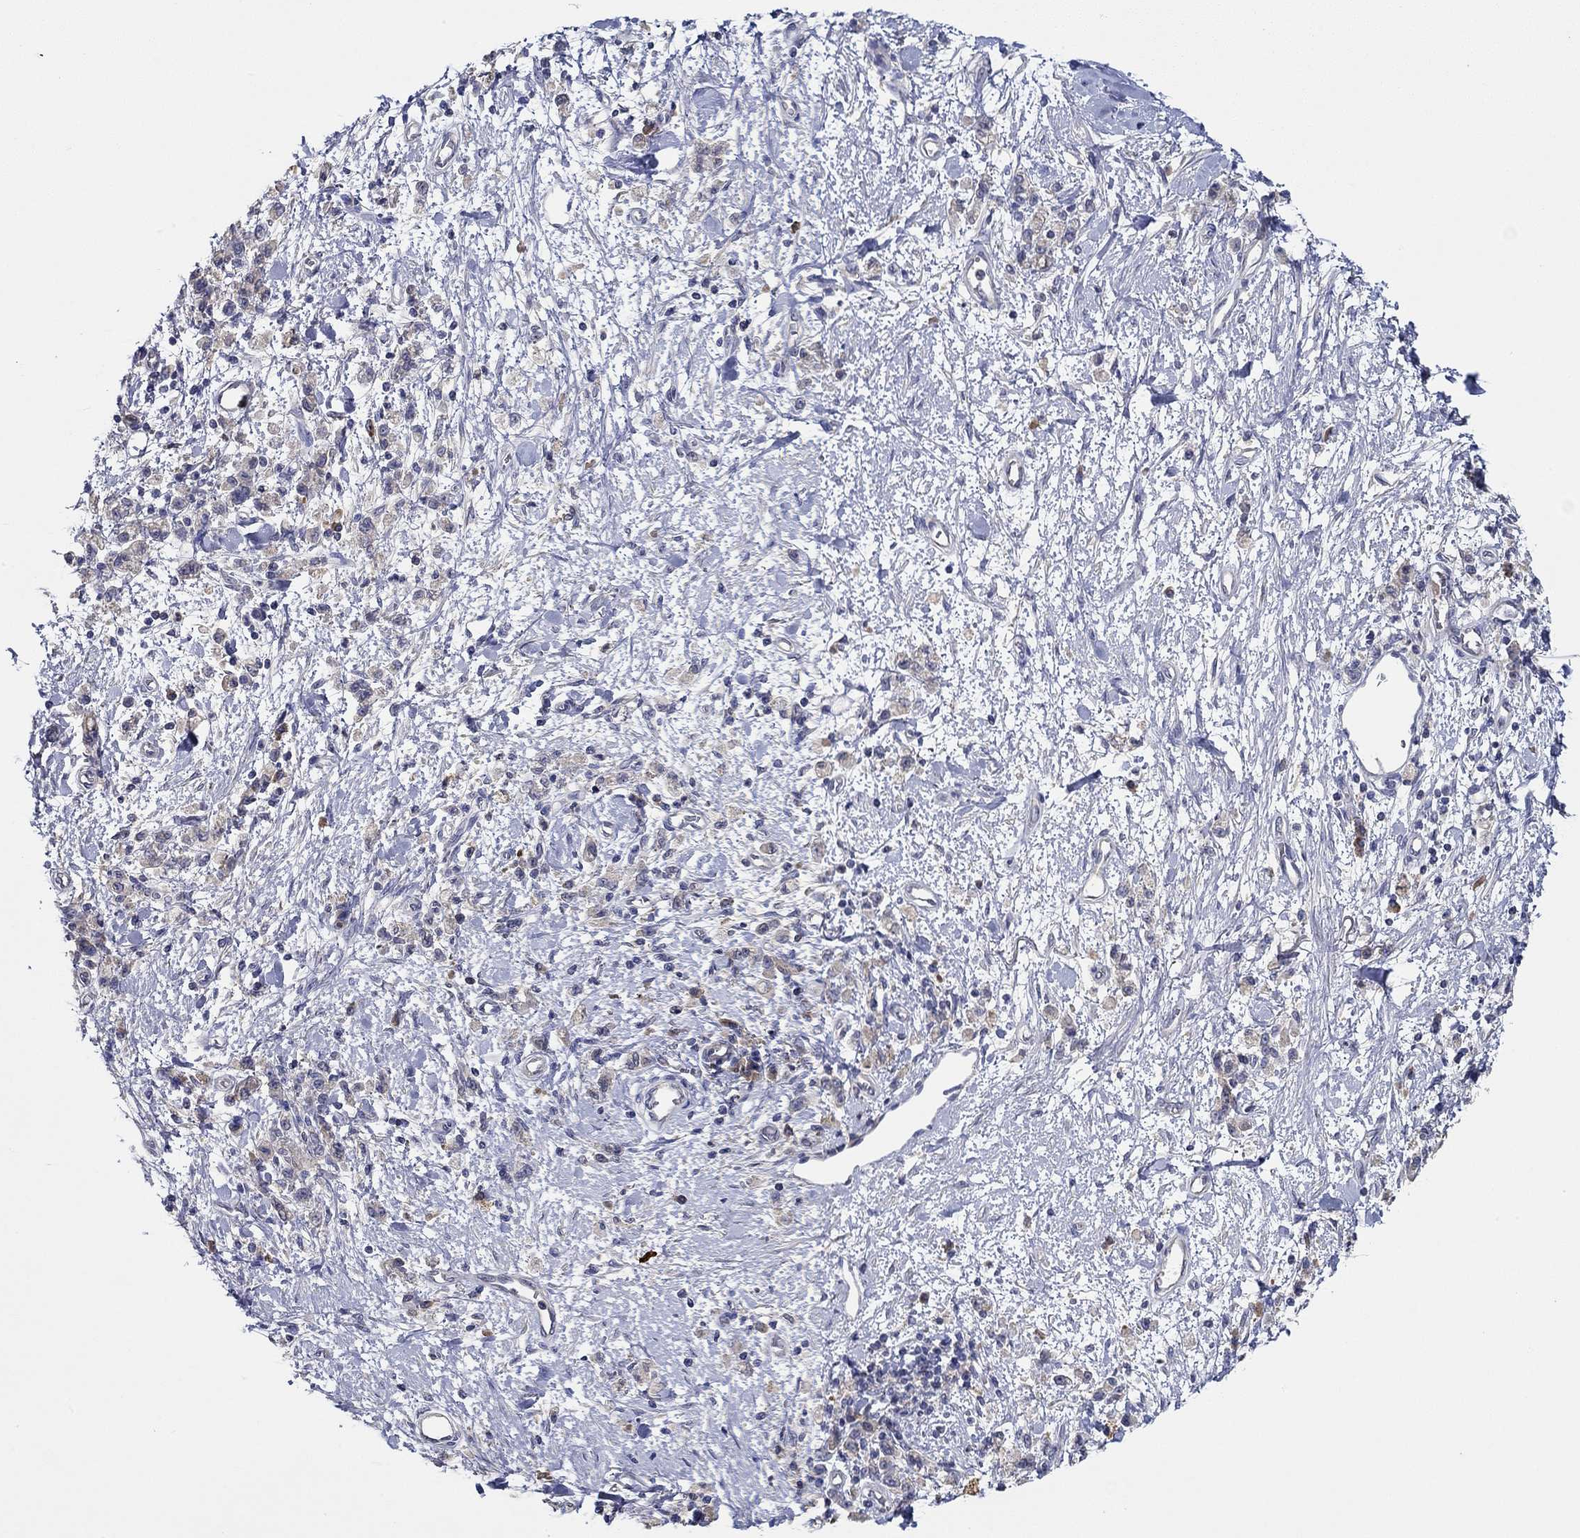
{"staining": {"intensity": "weak", "quantity": ">75%", "location": "cytoplasmic/membranous"}, "tissue": "stomach cancer", "cell_type": "Tumor cells", "image_type": "cancer", "snomed": [{"axis": "morphology", "description": "Adenocarcinoma, NOS"}, {"axis": "topography", "description": "Stomach"}], "caption": "An immunohistochemistry micrograph of tumor tissue is shown. Protein staining in brown shows weak cytoplasmic/membranous positivity in stomach adenocarcinoma within tumor cells. (Brightfield microscopy of DAB IHC at high magnification).", "gene": "CHIT1", "patient": {"sex": "male", "age": 77}}